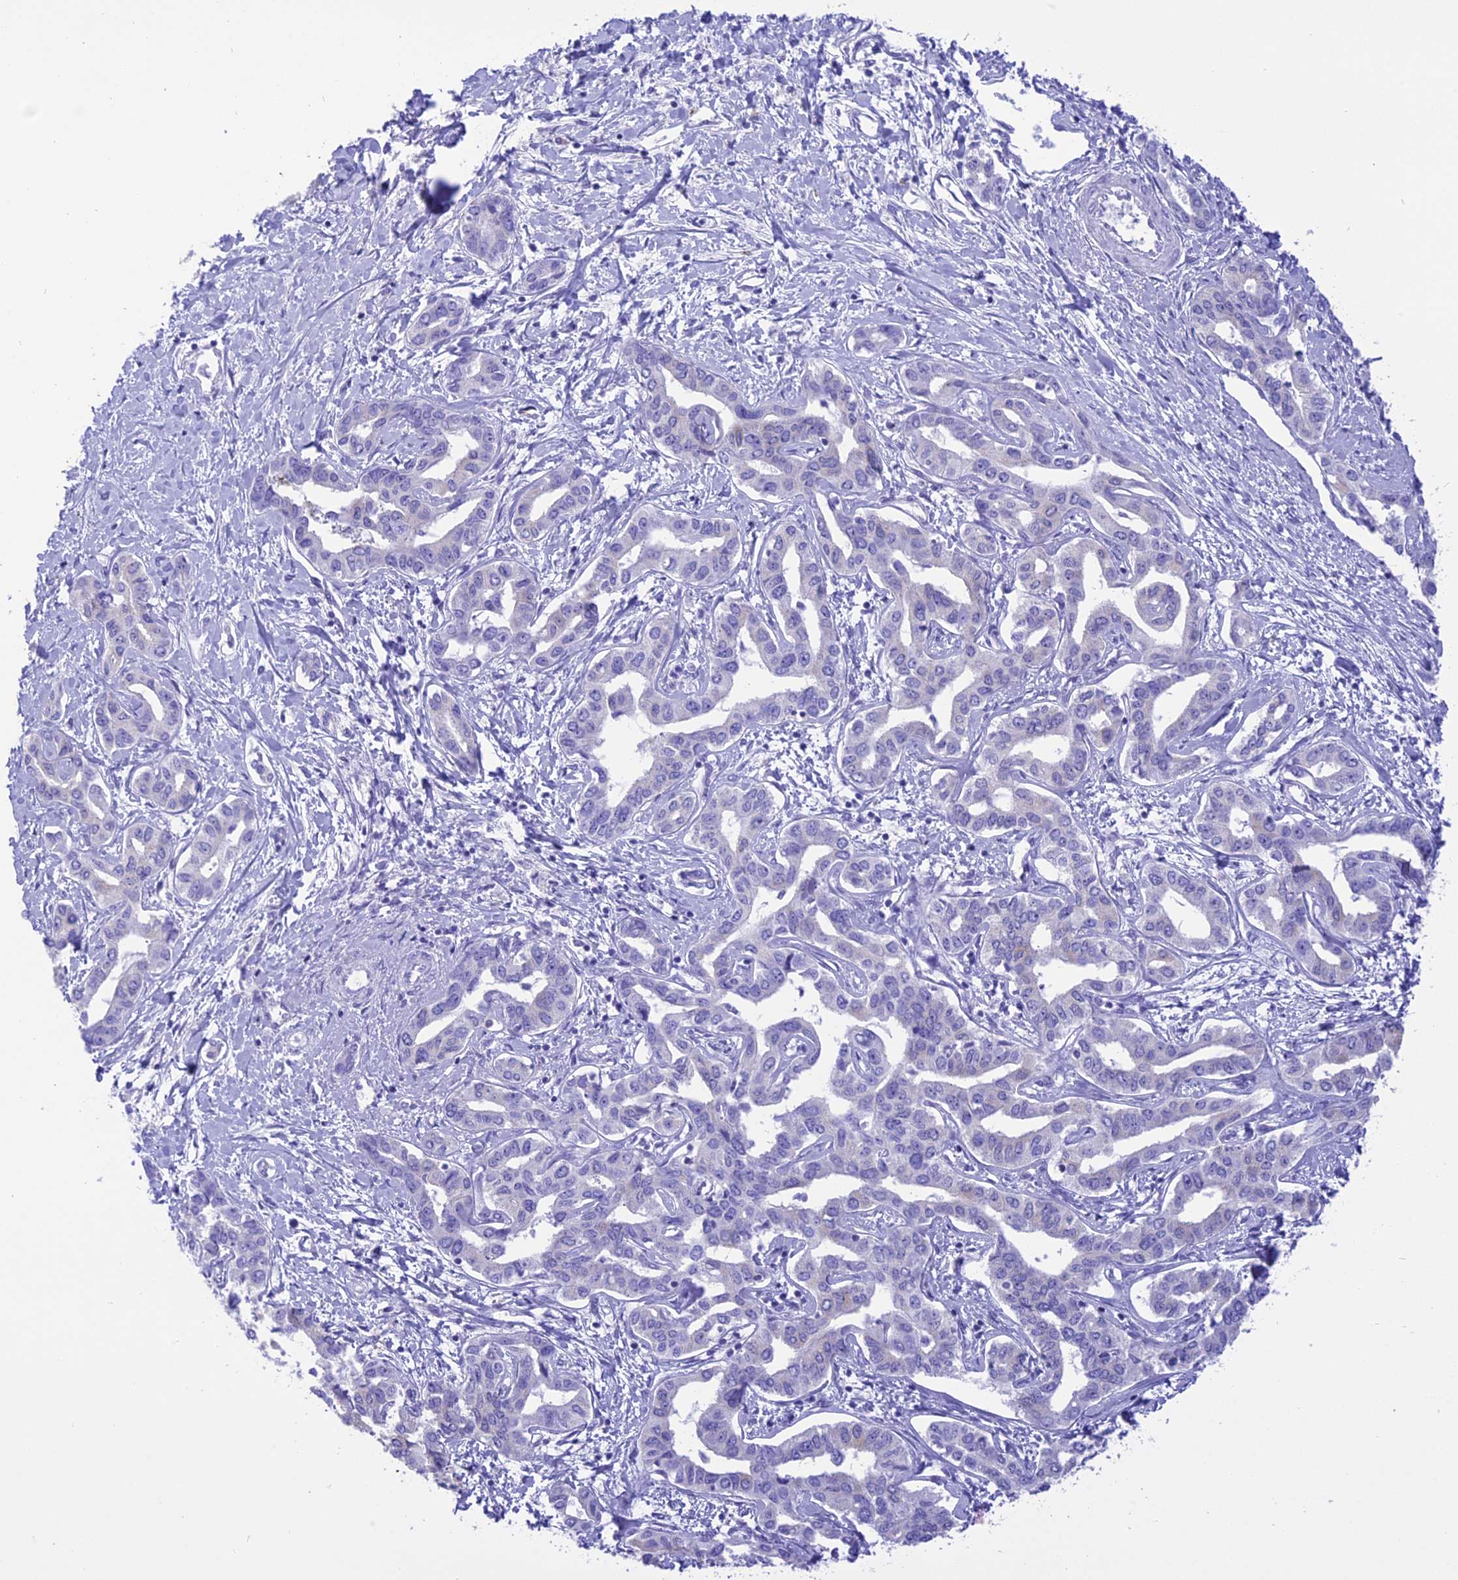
{"staining": {"intensity": "negative", "quantity": "none", "location": "none"}, "tissue": "liver cancer", "cell_type": "Tumor cells", "image_type": "cancer", "snomed": [{"axis": "morphology", "description": "Cholangiocarcinoma"}, {"axis": "topography", "description": "Liver"}], "caption": "Immunohistochemistry (IHC) of human cholangiocarcinoma (liver) shows no positivity in tumor cells. Brightfield microscopy of immunohistochemistry stained with DAB (brown) and hematoxylin (blue), captured at high magnification.", "gene": "DCAF16", "patient": {"sex": "male", "age": 59}}